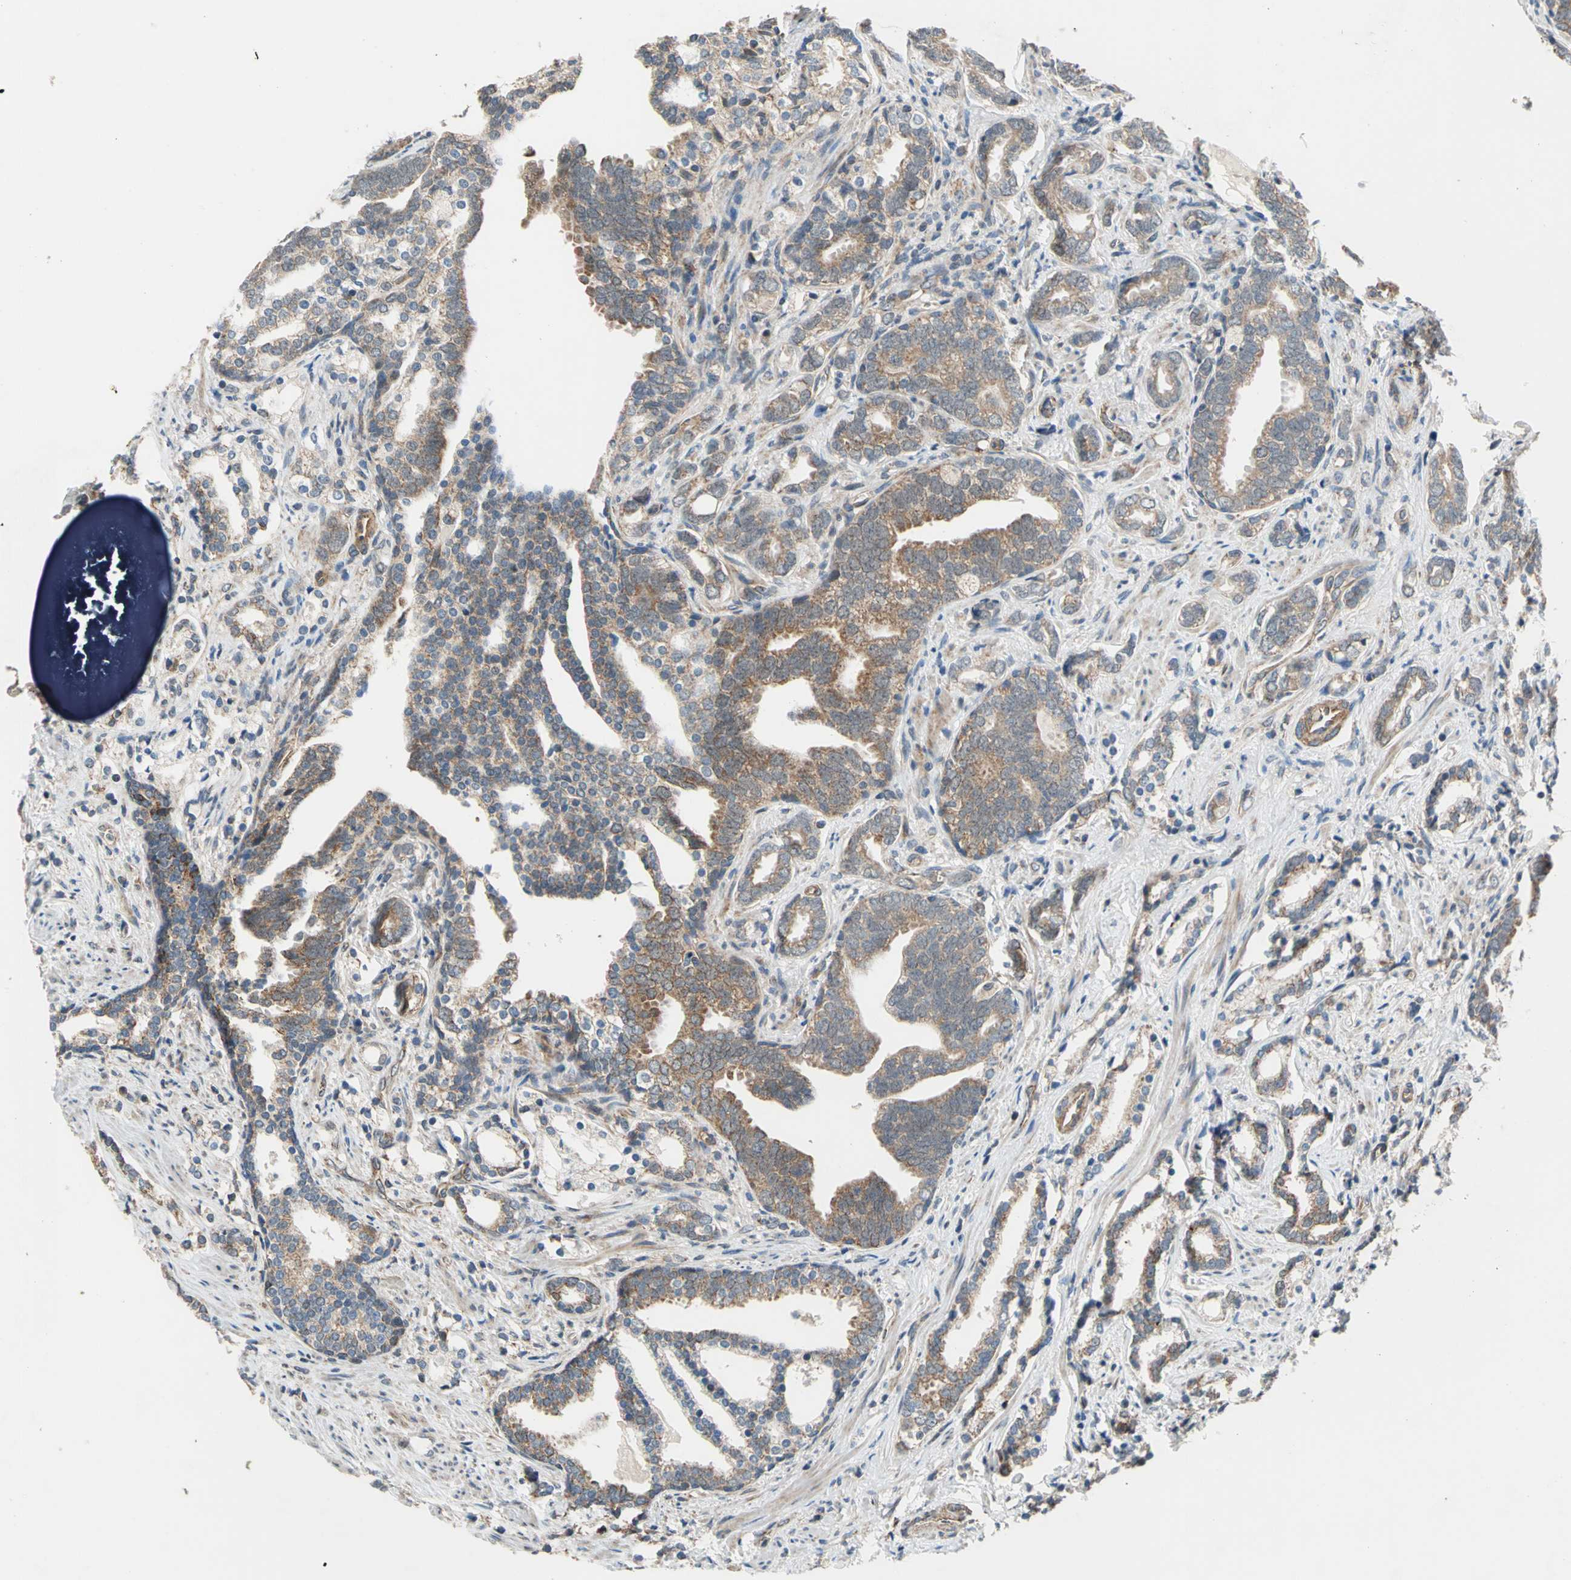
{"staining": {"intensity": "moderate", "quantity": ">75%", "location": "cytoplasmic/membranous"}, "tissue": "prostate cancer", "cell_type": "Tumor cells", "image_type": "cancer", "snomed": [{"axis": "morphology", "description": "Adenocarcinoma, Medium grade"}, {"axis": "topography", "description": "Prostate"}], "caption": "A medium amount of moderate cytoplasmic/membranous staining is appreciated in approximately >75% of tumor cells in prostate cancer tissue. (Stains: DAB in brown, nuclei in blue, Microscopy: brightfield microscopy at high magnification).", "gene": "MRPS22", "patient": {"sex": "male", "age": 67}}